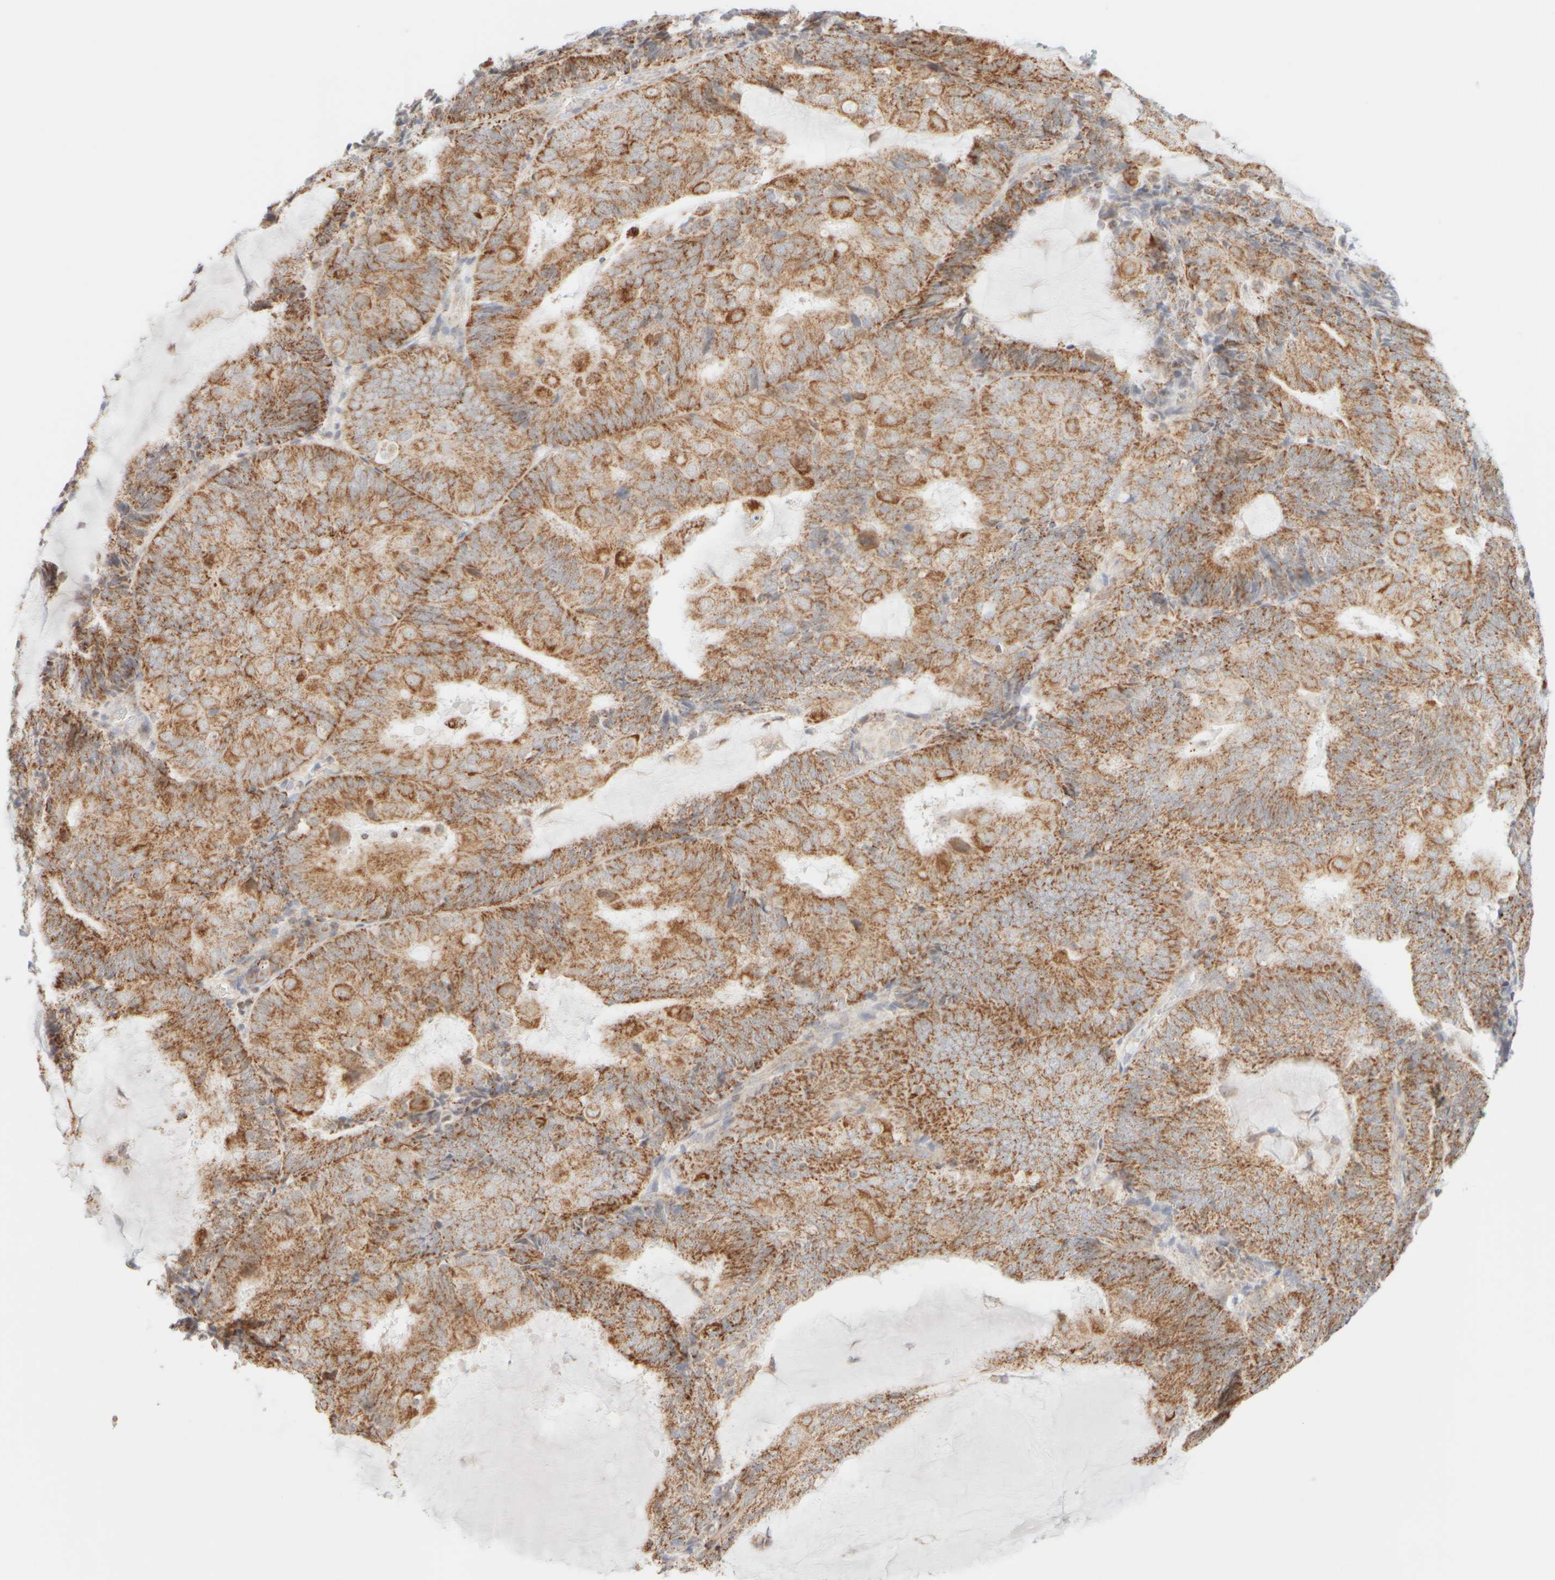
{"staining": {"intensity": "moderate", "quantity": ">75%", "location": "cytoplasmic/membranous"}, "tissue": "endometrial cancer", "cell_type": "Tumor cells", "image_type": "cancer", "snomed": [{"axis": "morphology", "description": "Adenocarcinoma, NOS"}, {"axis": "topography", "description": "Endometrium"}], "caption": "Human endometrial cancer stained with a protein marker reveals moderate staining in tumor cells.", "gene": "PPM1K", "patient": {"sex": "female", "age": 81}}